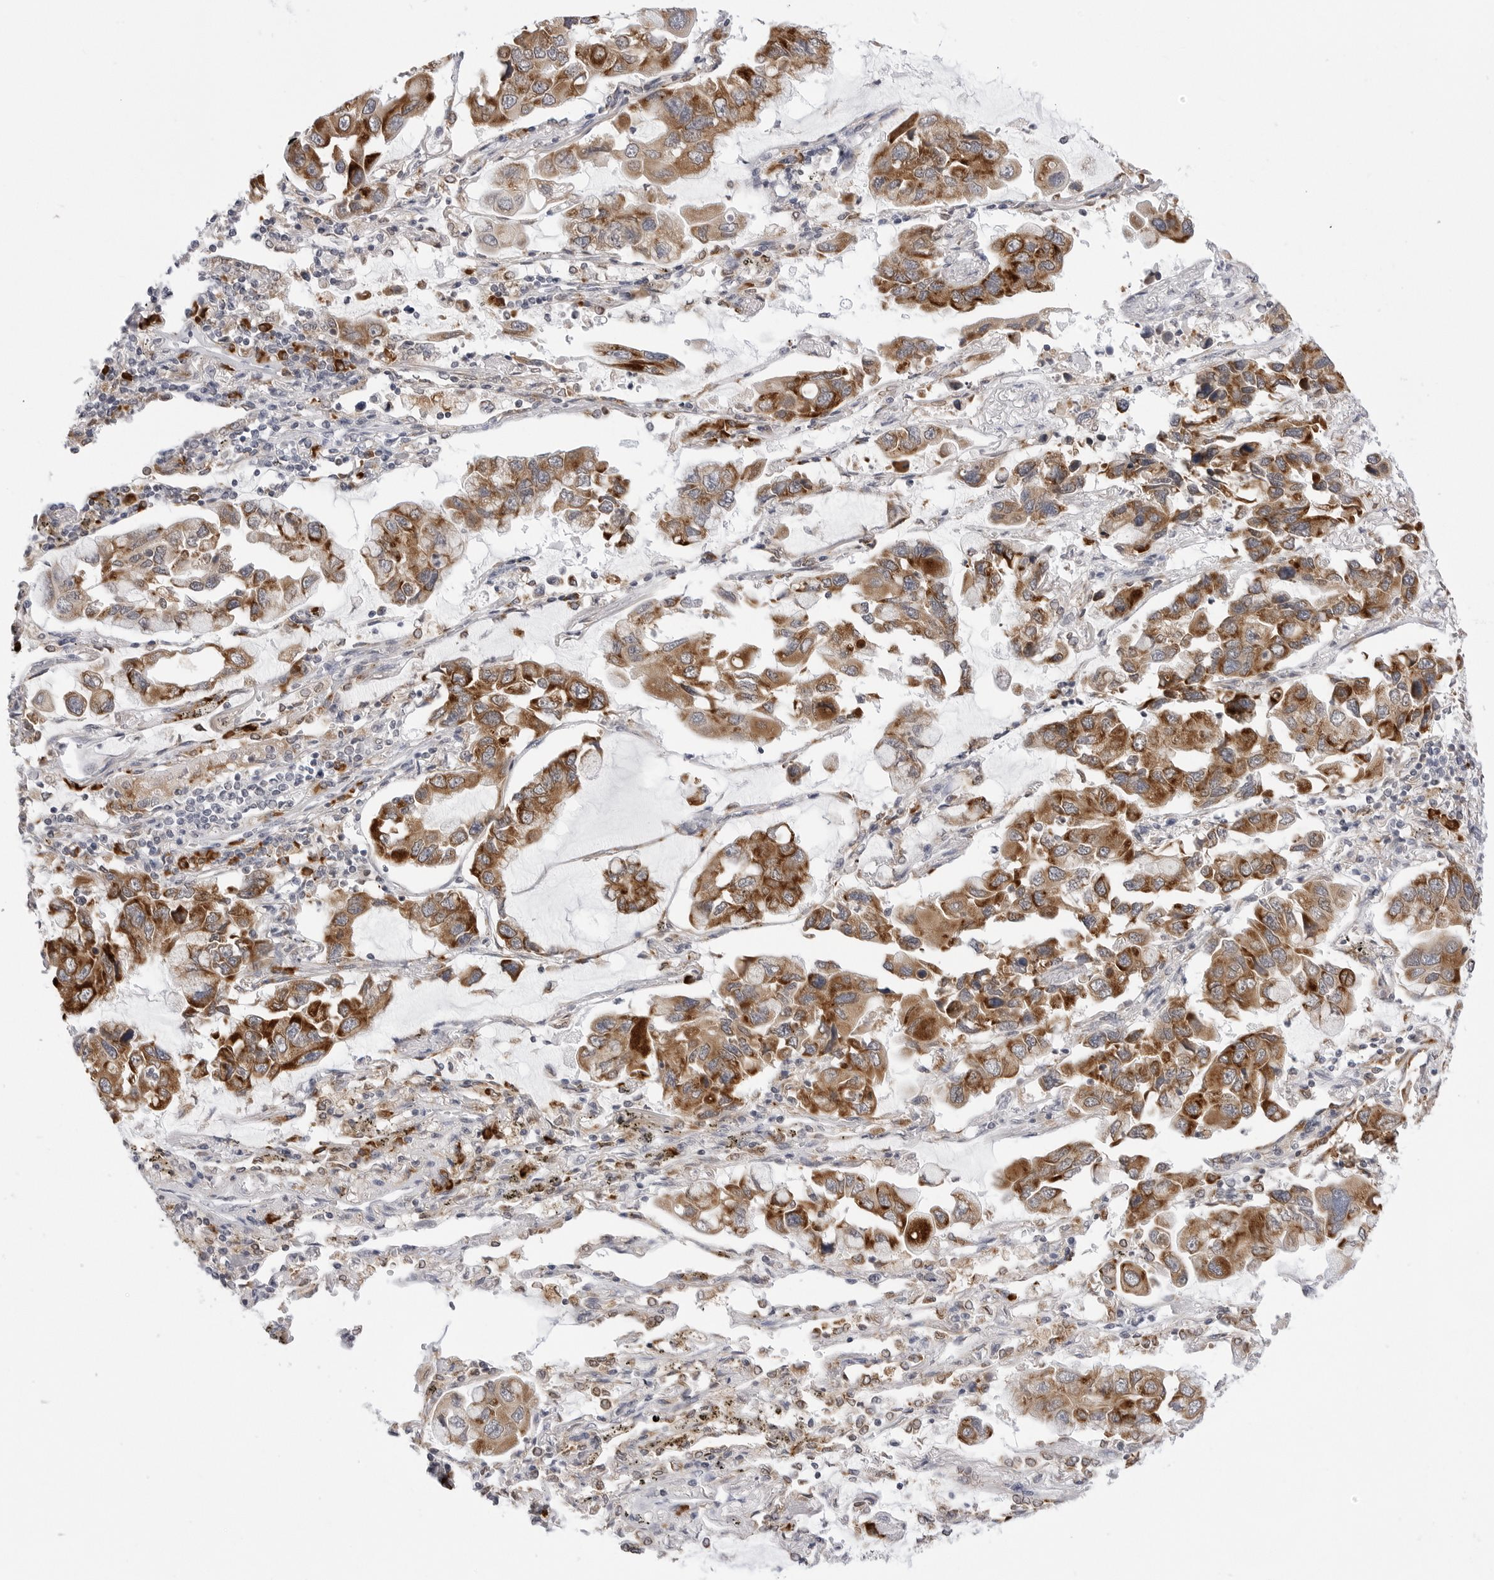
{"staining": {"intensity": "moderate", "quantity": ">75%", "location": "cytoplasmic/membranous"}, "tissue": "lung cancer", "cell_type": "Tumor cells", "image_type": "cancer", "snomed": [{"axis": "morphology", "description": "Adenocarcinoma, NOS"}, {"axis": "topography", "description": "Lung"}], "caption": "An image of lung cancer (adenocarcinoma) stained for a protein demonstrates moderate cytoplasmic/membranous brown staining in tumor cells.", "gene": "RPN1", "patient": {"sex": "male", "age": 64}}